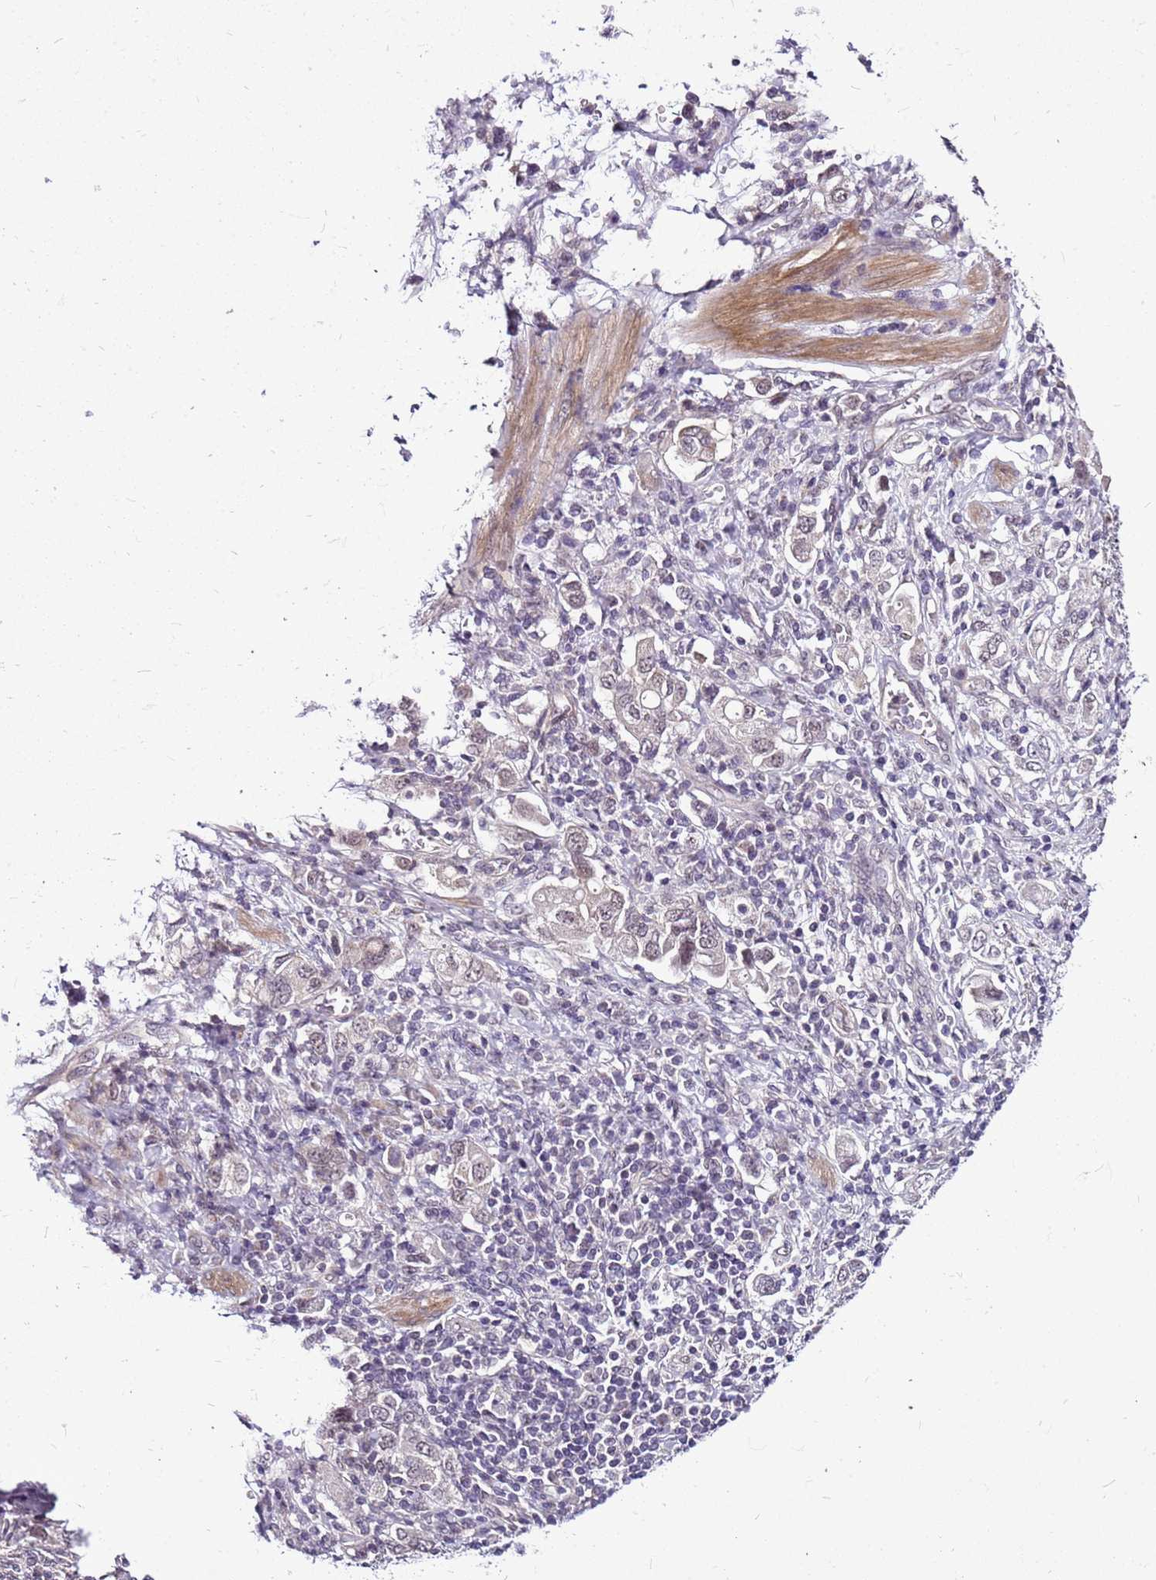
{"staining": {"intensity": "weak", "quantity": "<25%", "location": "nuclear"}, "tissue": "stomach cancer", "cell_type": "Tumor cells", "image_type": "cancer", "snomed": [{"axis": "morphology", "description": "Adenocarcinoma, NOS"}, {"axis": "topography", "description": "Stomach, upper"}, {"axis": "topography", "description": "Stomach"}], "caption": "Tumor cells are negative for brown protein staining in adenocarcinoma (stomach).", "gene": "CCDC166", "patient": {"sex": "male", "age": 62}}